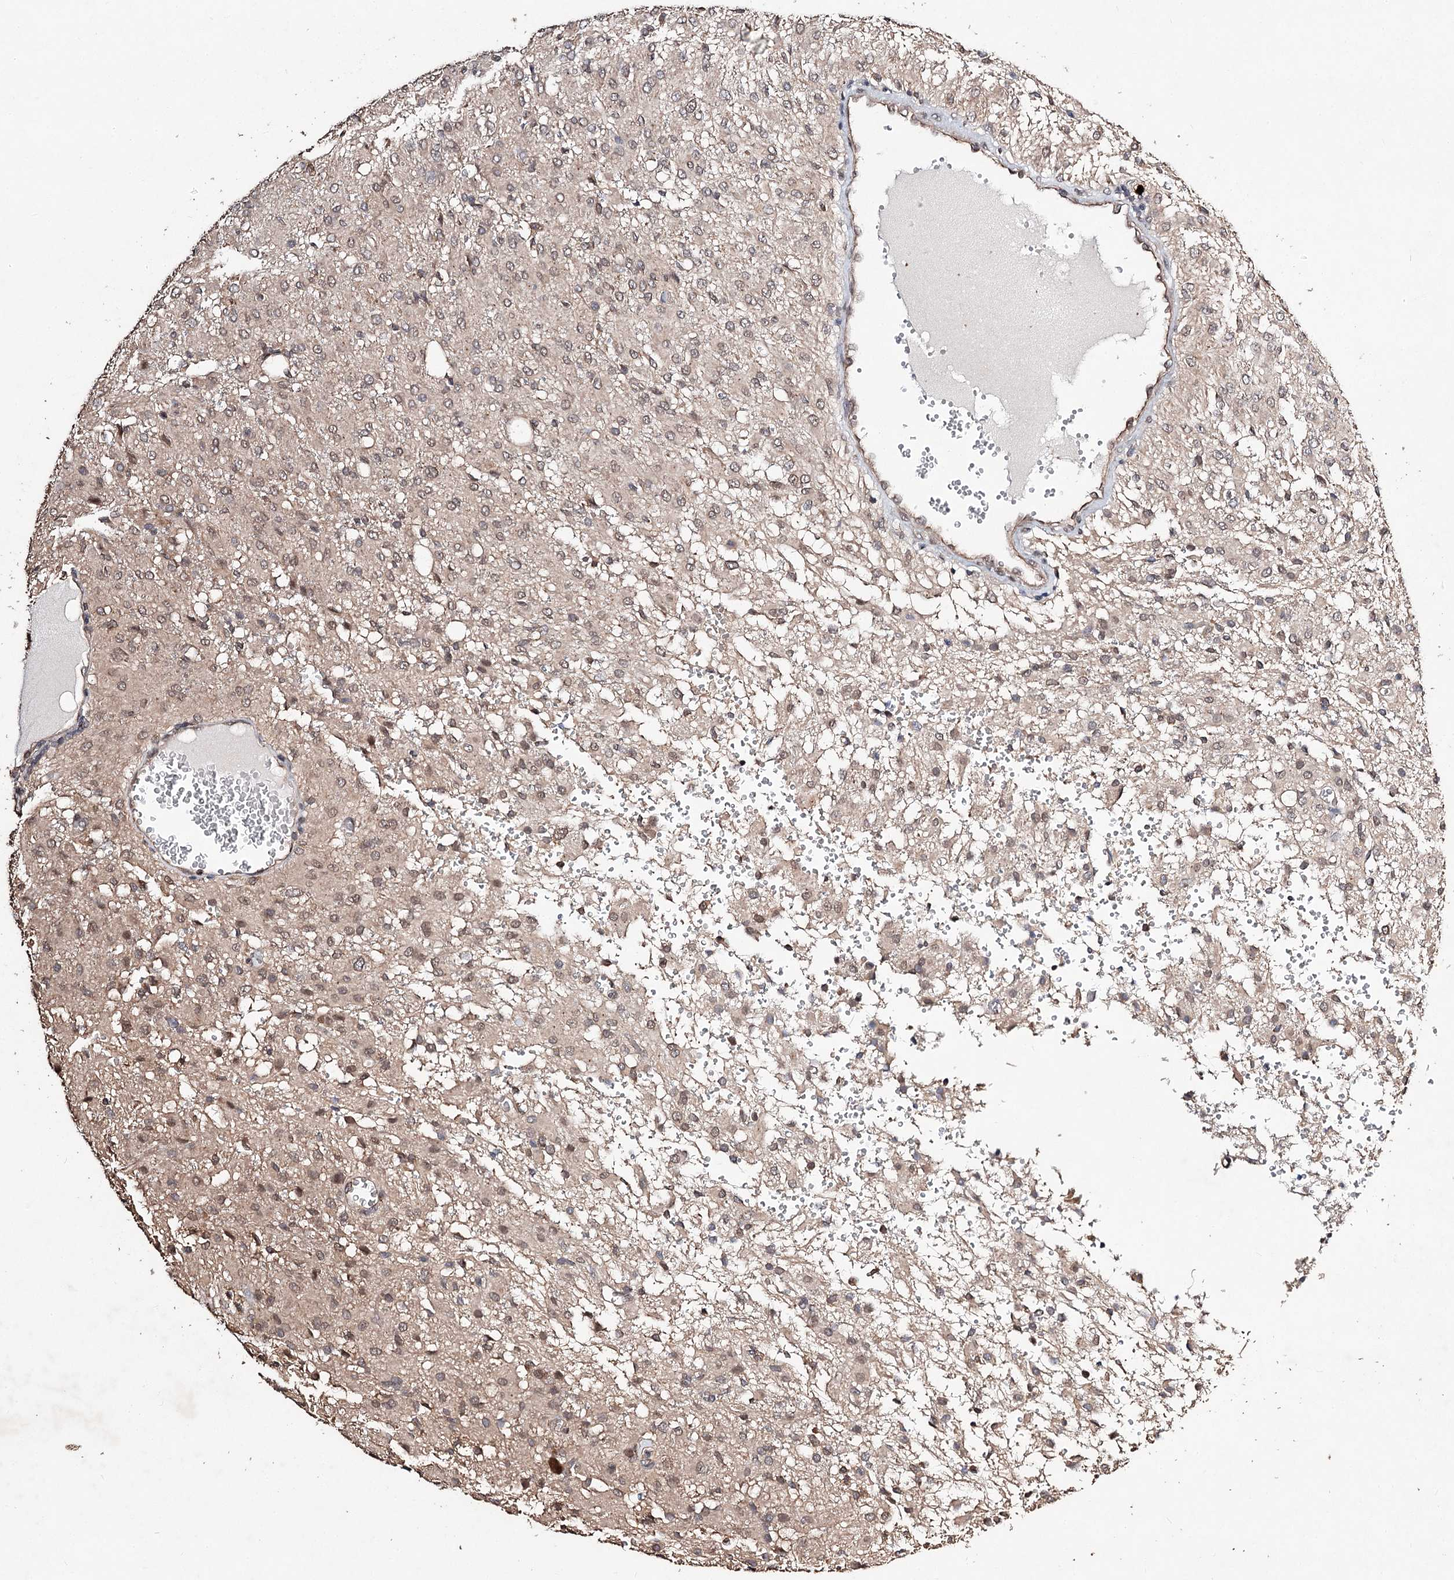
{"staining": {"intensity": "weak", "quantity": "25%-75%", "location": "nuclear"}, "tissue": "glioma", "cell_type": "Tumor cells", "image_type": "cancer", "snomed": [{"axis": "morphology", "description": "Glioma, malignant, High grade"}, {"axis": "topography", "description": "Brain"}], "caption": "Protein expression analysis of human malignant glioma (high-grade) reveals weak nuclear staining in about 25%-75% of tumor cells. Nuclei are stained in blue.", "gene": "NOPCHAP1", "patient": {"sex": "female", "age": 59}}